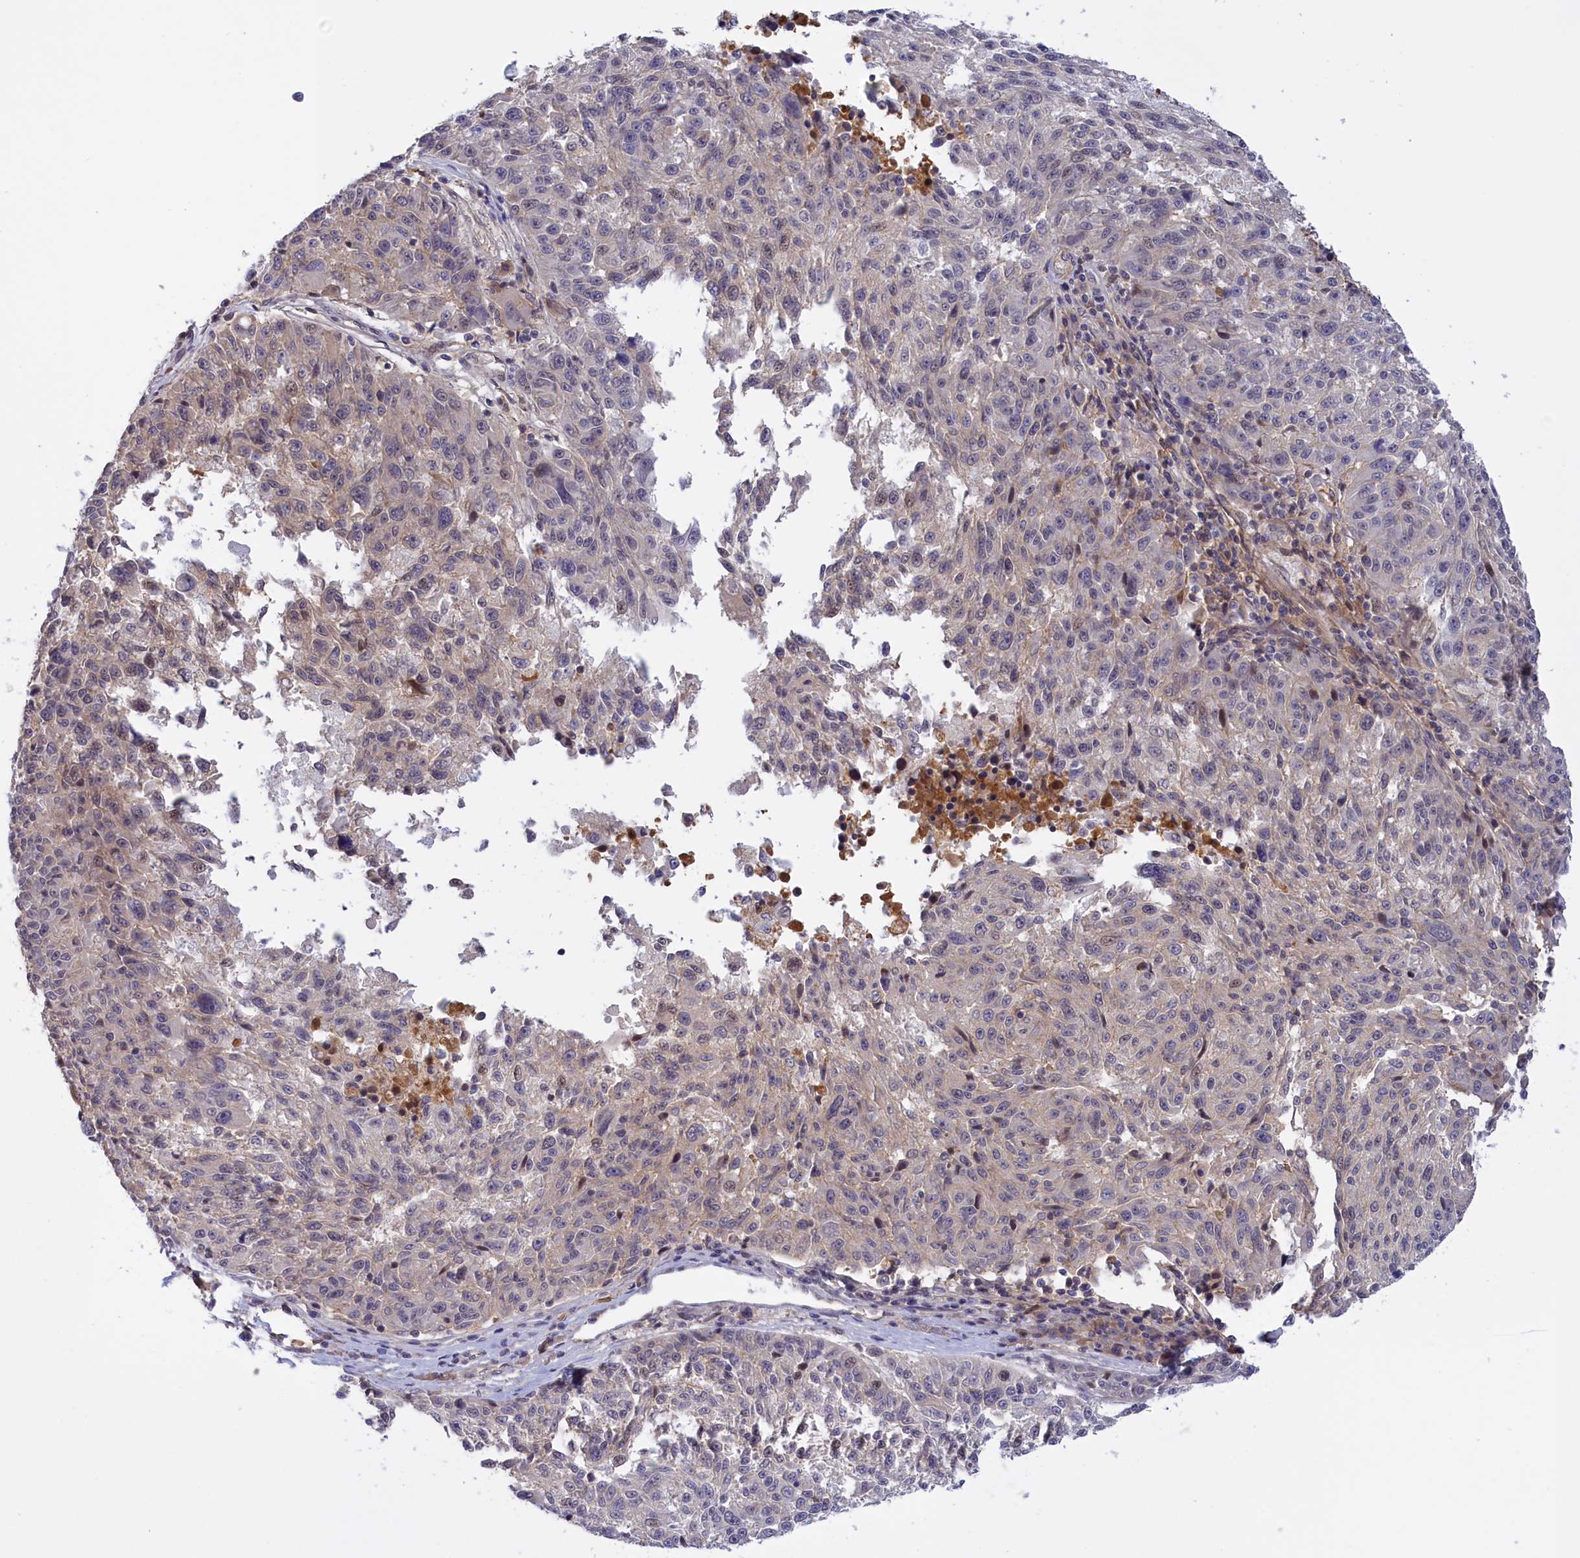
{"staining": {"intensity": "negative", "quantity": "none", "location": "none"}, "tissue": "melanoma", "cell_type": "Tumor cells", "image_type": "cancer", "snomed": [{"axis": "morphology", "description": "Malignant melanoma, NOS"}, {"axis": "topography", "description": "Skin"}], "caption": "Tumor cells are negative for protein expression in human malignant melanoma.", "gene": "RRAD", "patient": {"sex": "male", "age": 53}}